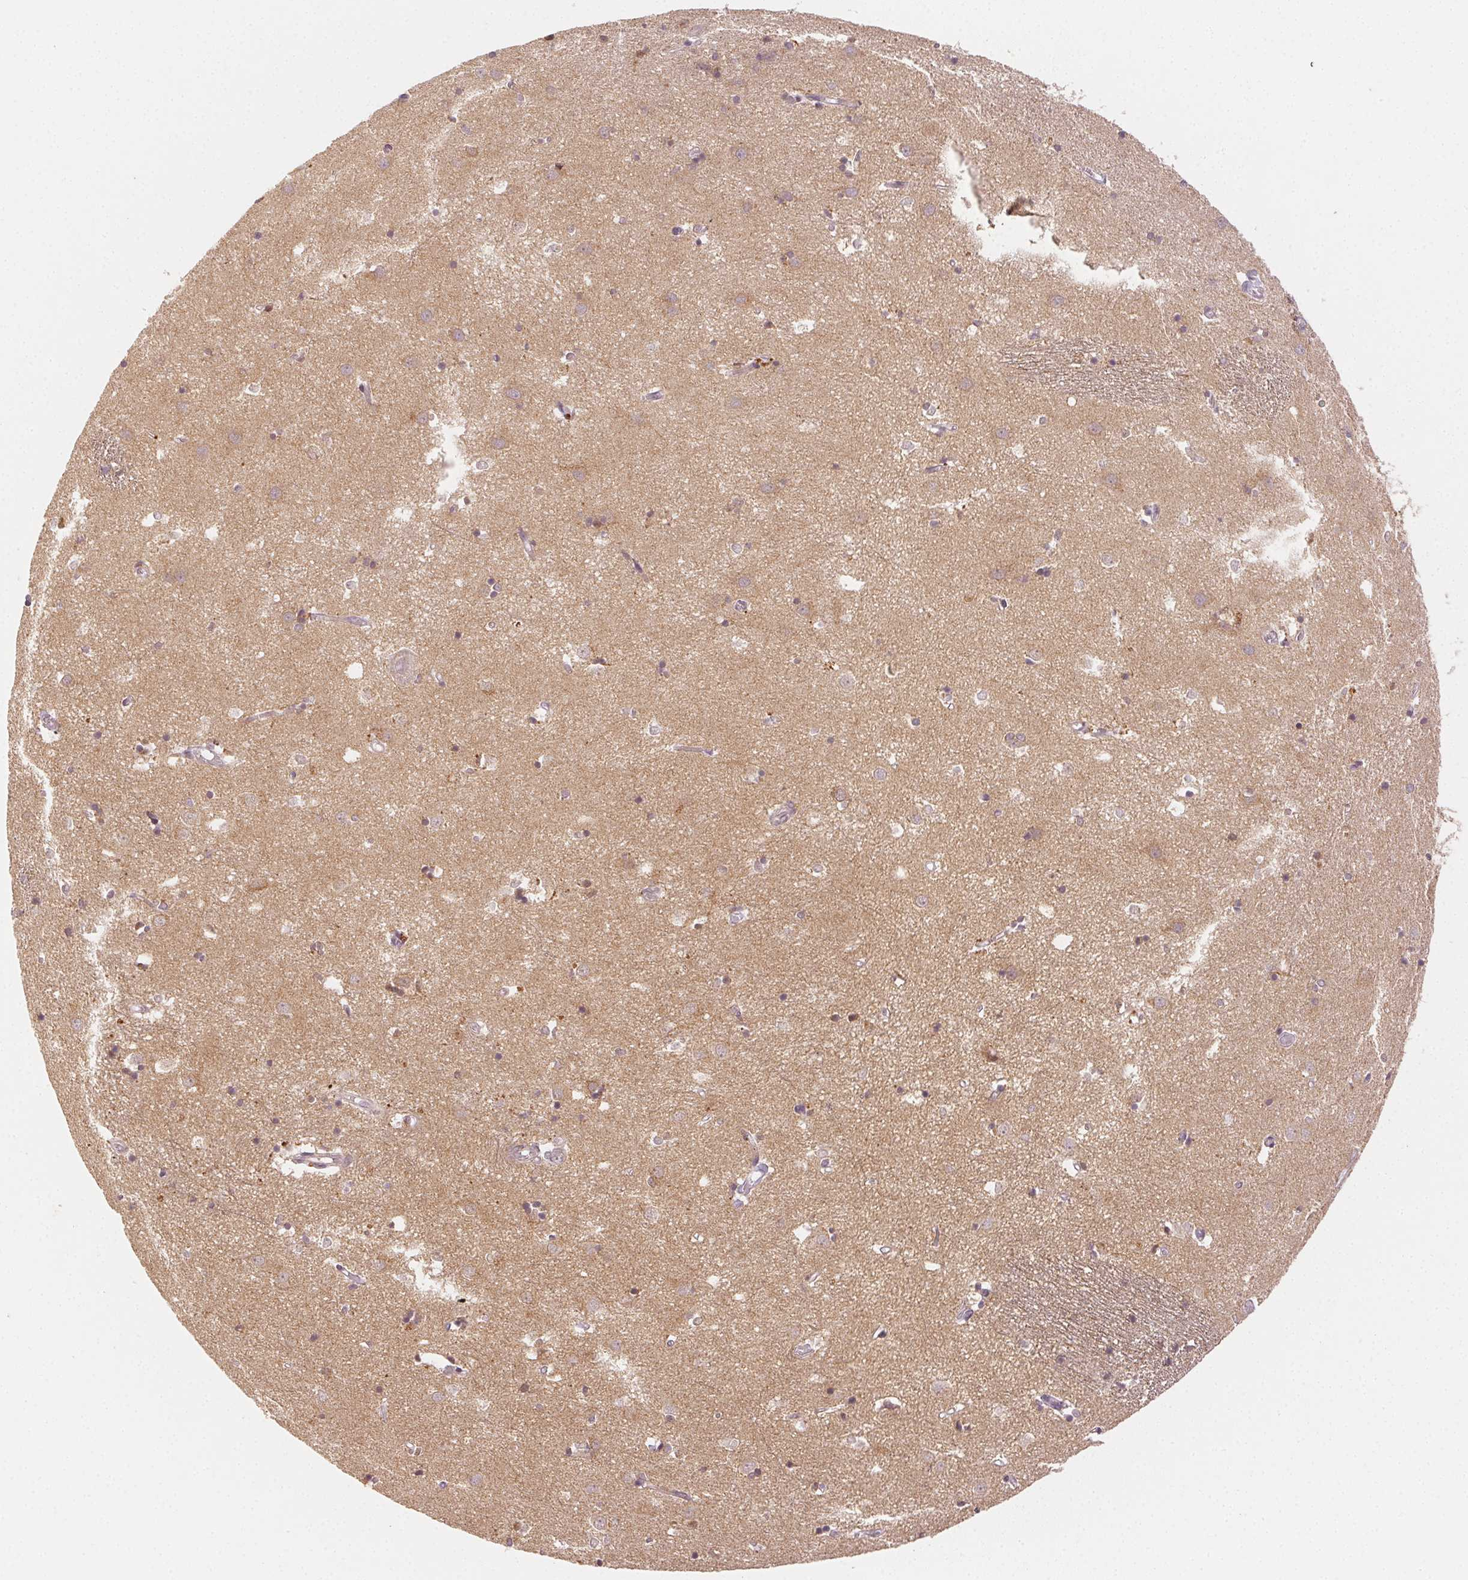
{"staining": {"intensity": "negative", "quantity": "none", "location": "none"}, "tissue": "caudate", "cell_type": "Glial cells", "image_type": "normal", "snomed": [{"axis": "morphology", "description": "Normal tissue, NOS"}, {"axis": "topography", "description": "Lateral ventricle wall"}], "caption": "DAB (3,3'-diaminobenzidine) immunohistochemical staining of unremarkable human caudate displays no significant expression in glial cells. (DAB immunohistochemistry with hematoxylin counter stain).", "gene": "MAPK14", "patient": {"sex": "male", "age": 54}}